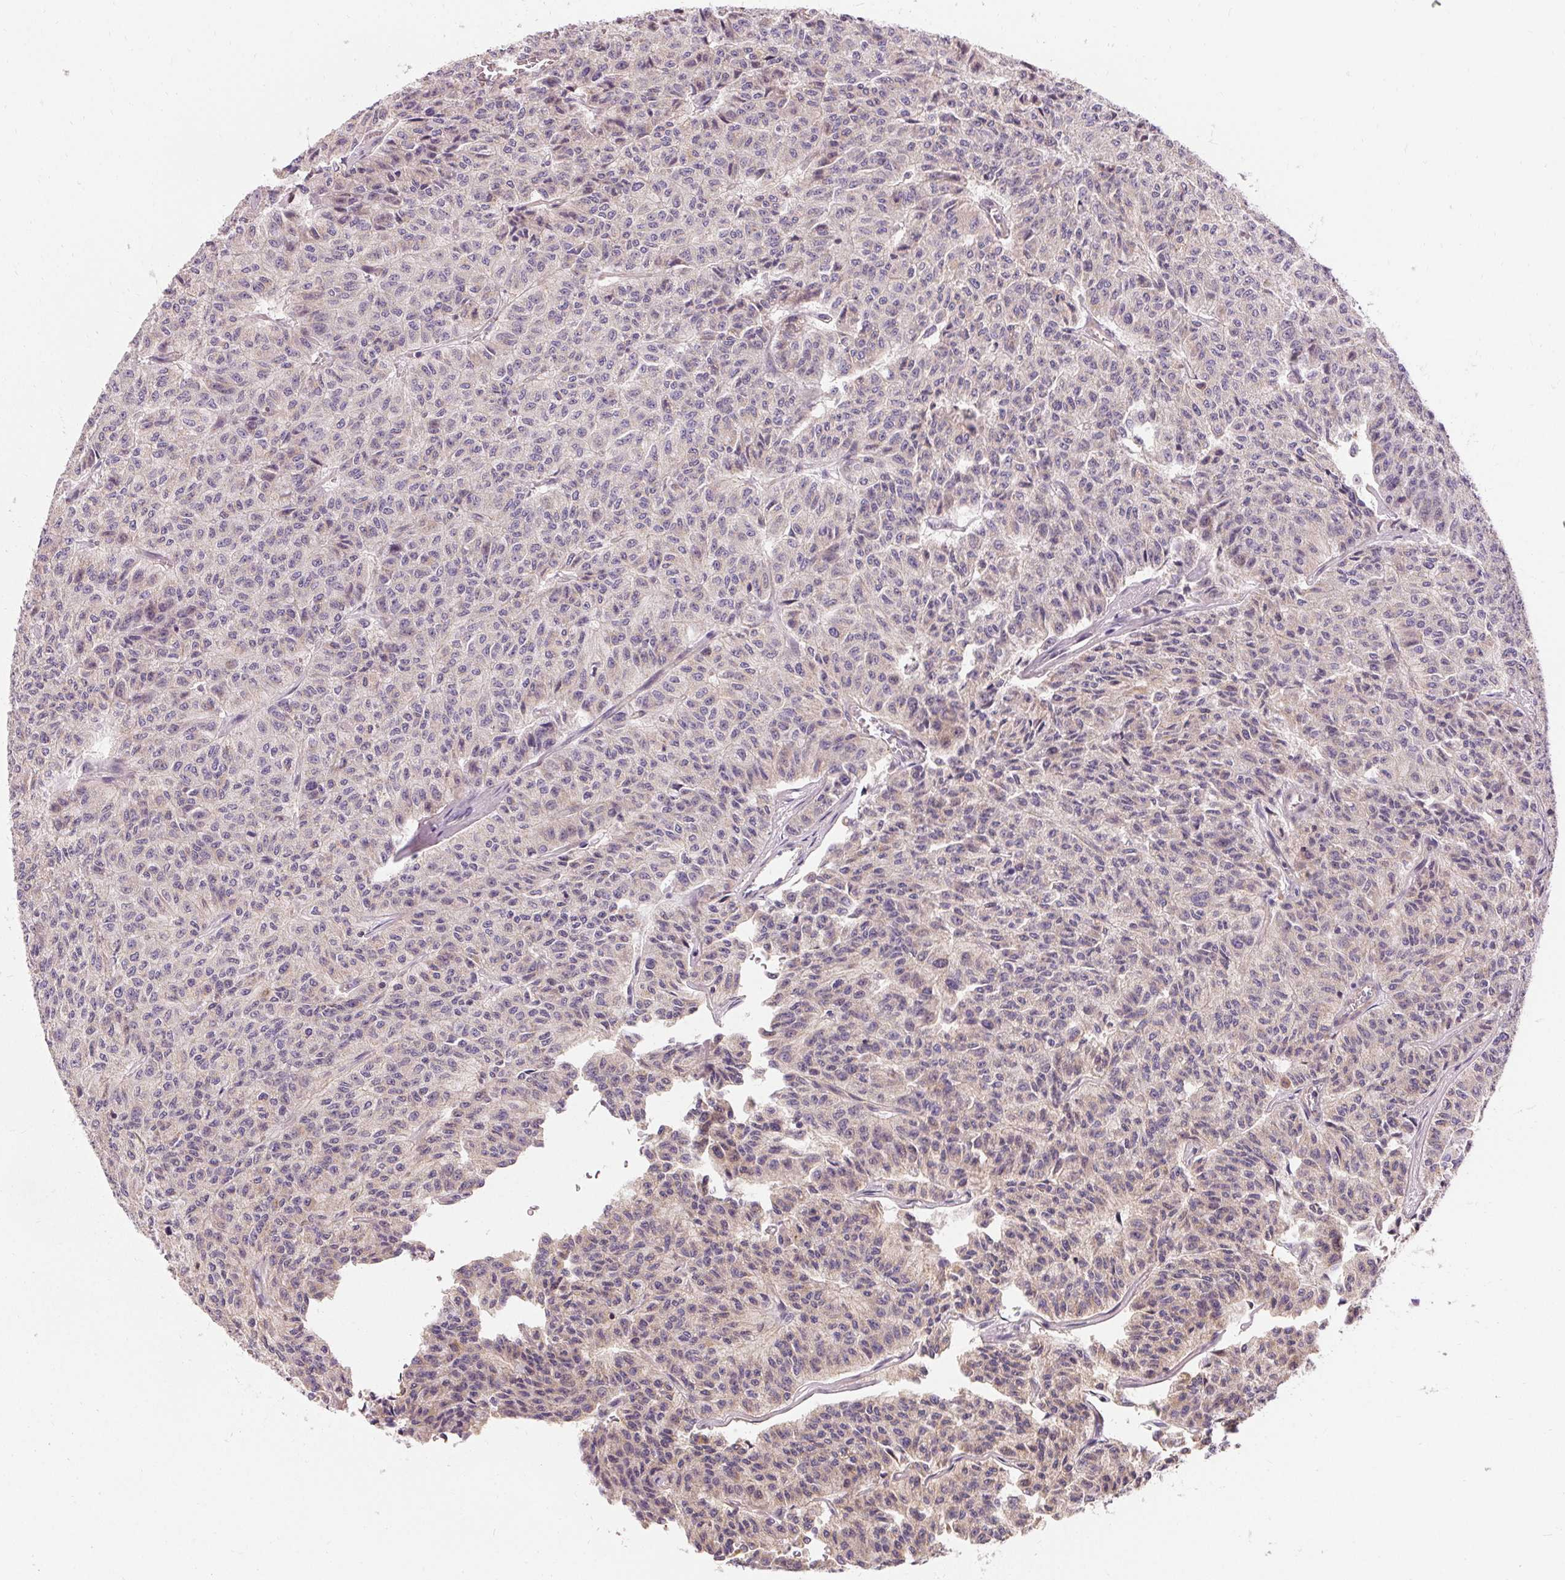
{"staining": {"intensity": "weak", "quantity": "25%-75%", "location": "cytoplasmic/membranous"}, "tissue": "carcinoid", "cell_type": "Tumor cells", "image_type": "cancer", "snomed": [{"axis": "morphology", "description": "Carcinoid, malignant, NOS"}, {"axis": "topography", "description": "Lung"}], "caption": "Immunohistochemistry image of carcinoid (malignant) stained for a protein (brown), which reveals low levels of weak cytoplasmic/membranous expression in about 25%-75% of tumor cells.", "gene": "APLP1", "patient": {"sex": "male", "age": 71}}